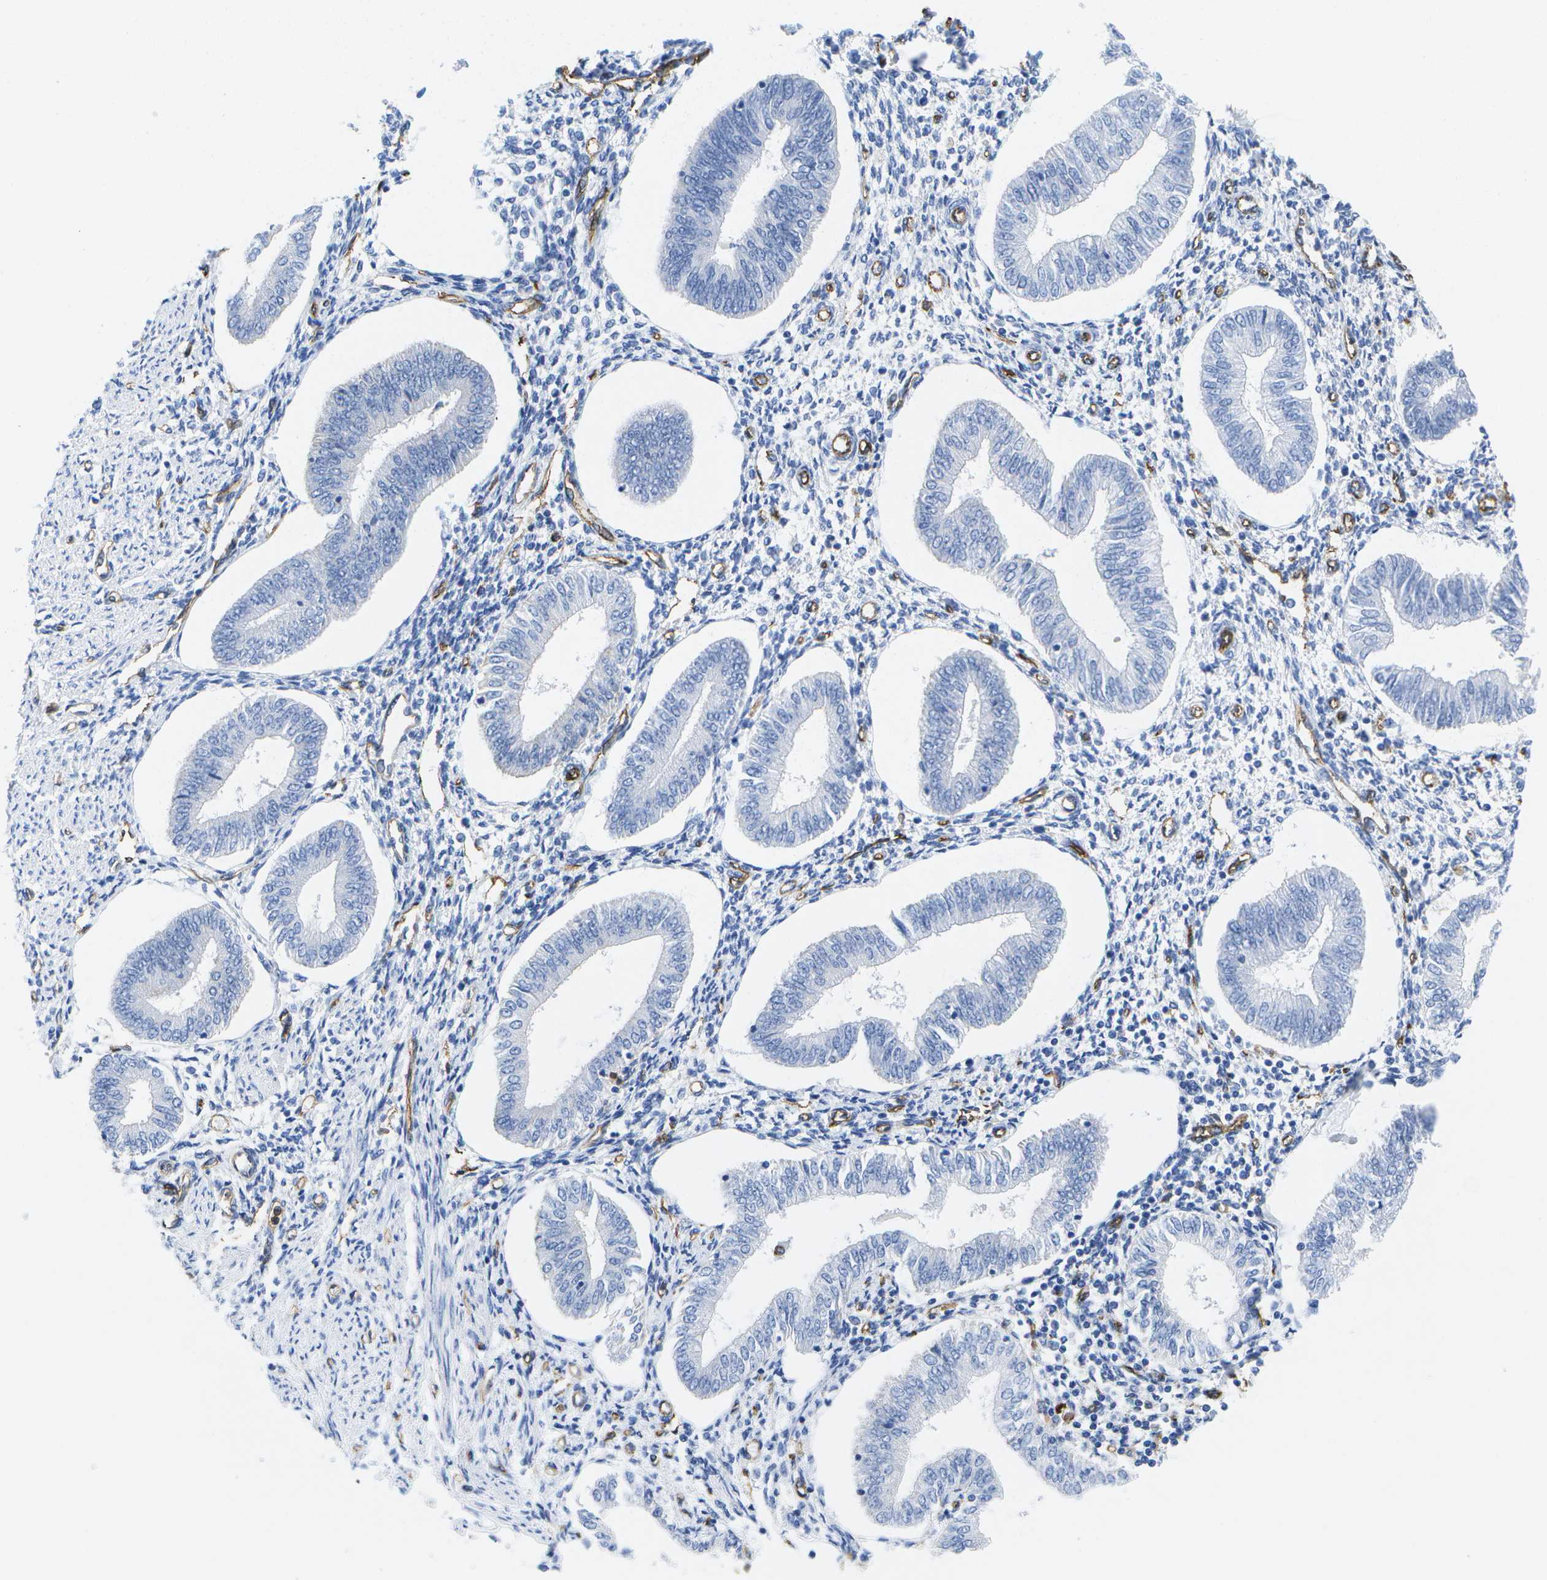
{"staining": {"intensity": "negative", "quantity": "none", "location": "none"}, "tissue": "endometrium", "cell_type": "Cells in endometrial stroma", "image_type": "normal", "snomed": [{"axis": "morphology", "description": "Normal tissue, NOS"}, {"axis": "topography", "description": "Endometrium"}], "caption": "The image demonstrates no staining of cells in endometrial stroma in benign endometrium. (Stains: DAB (3,3'-diaminobenzidine) IHC with hematoxylin counter stain, Microscopy: brightfield microscopy at high magnification).", "gene": "DYSF", "patient": {"sex": "female", "age": 50}}